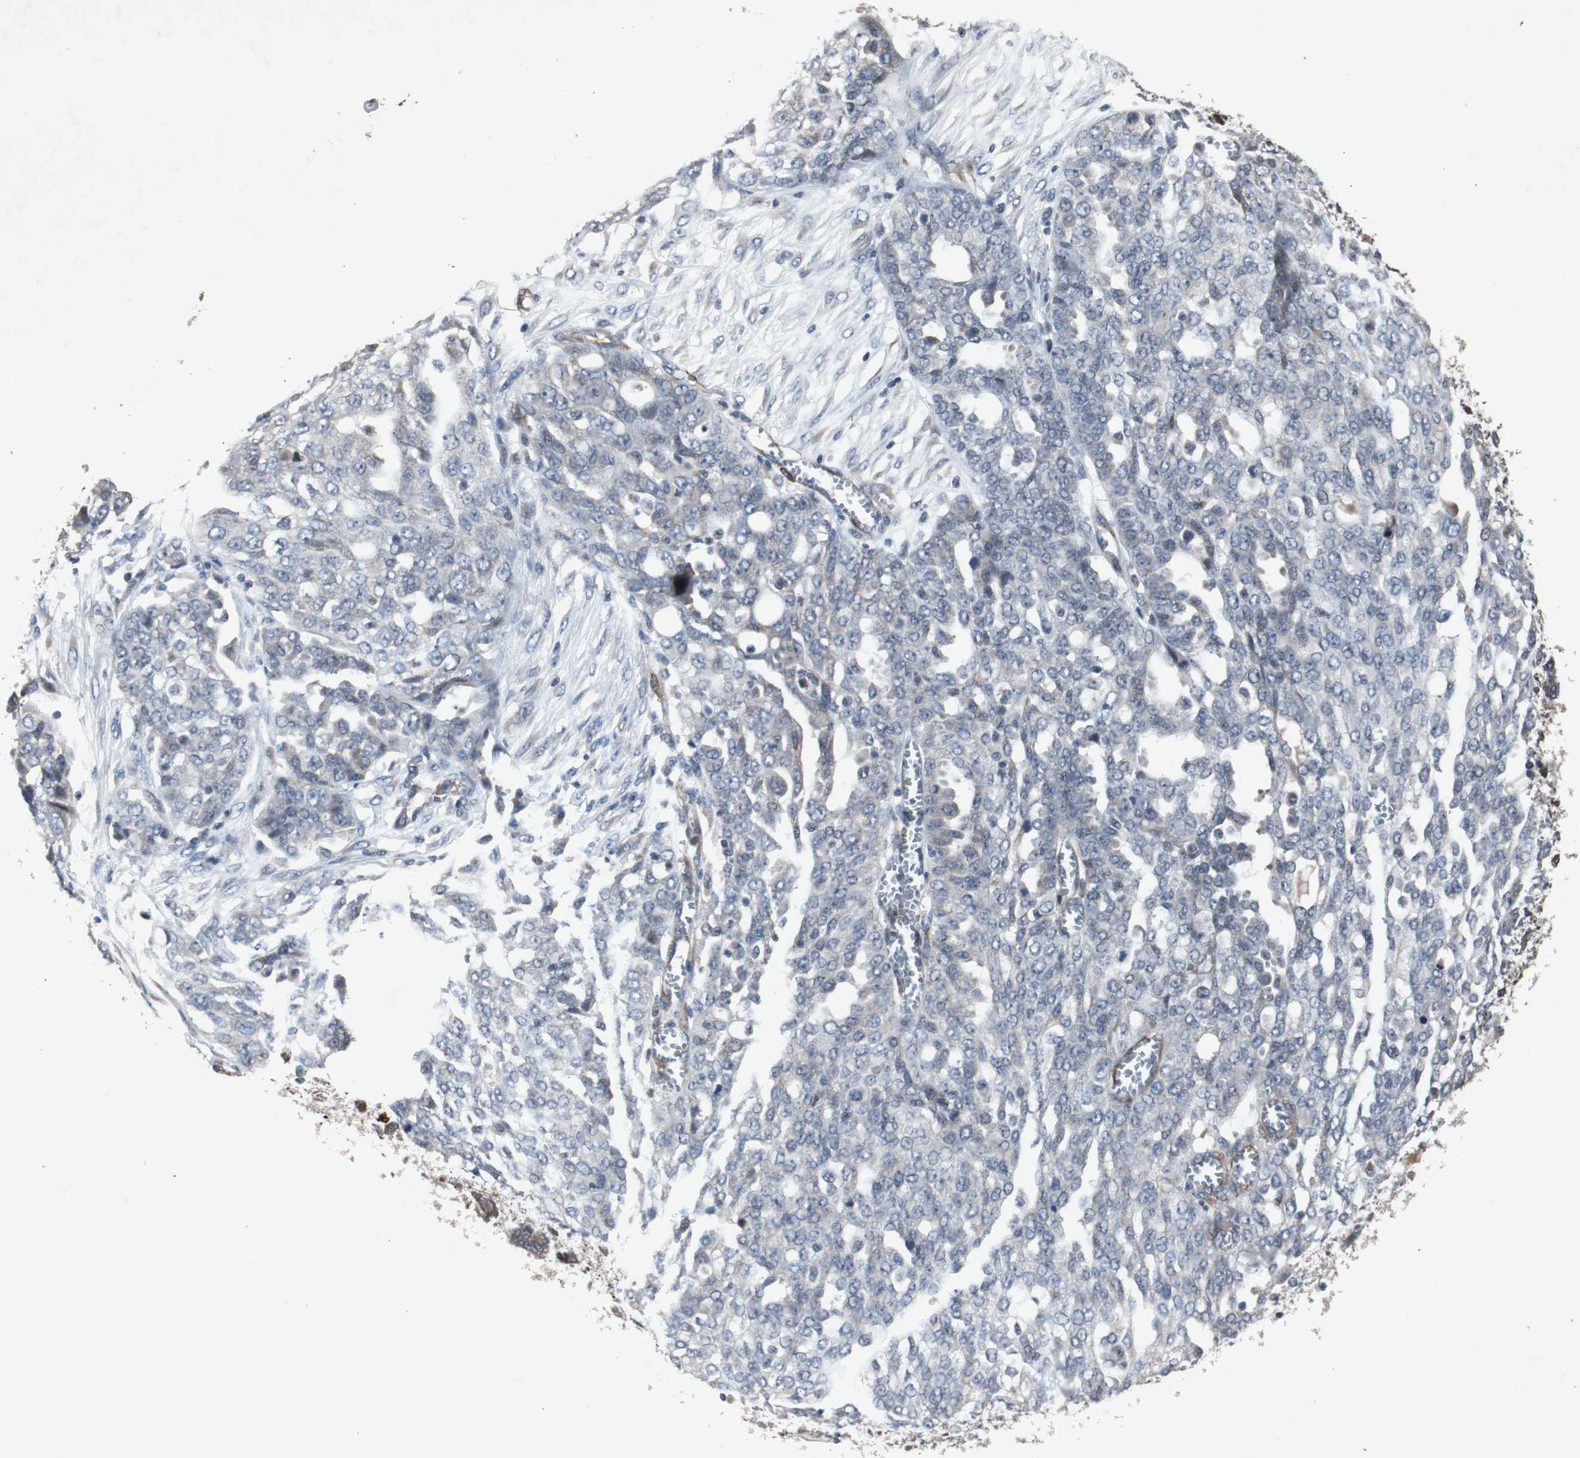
{"staining": {"intensity": "negative", "quantity": "none", "location": "none"}, "tissue": "ovarian cancer", "cell_type": "Tumor cells", "image_type": "cancer", "snomed": [{"axis": "morphology", "description": "Cystadenocarcinoma, serous, NOS"}, {"axis": "topography", "description": "Soft tissue"}, {"axis": "topography", "description": "Ovary"}], "caption": "Ovarian cancer was stained to show a protein in brown. There is no significant expression in tumor cells.", "gene": "CRADD", "patient": {"sex": "female", "age": 57}}